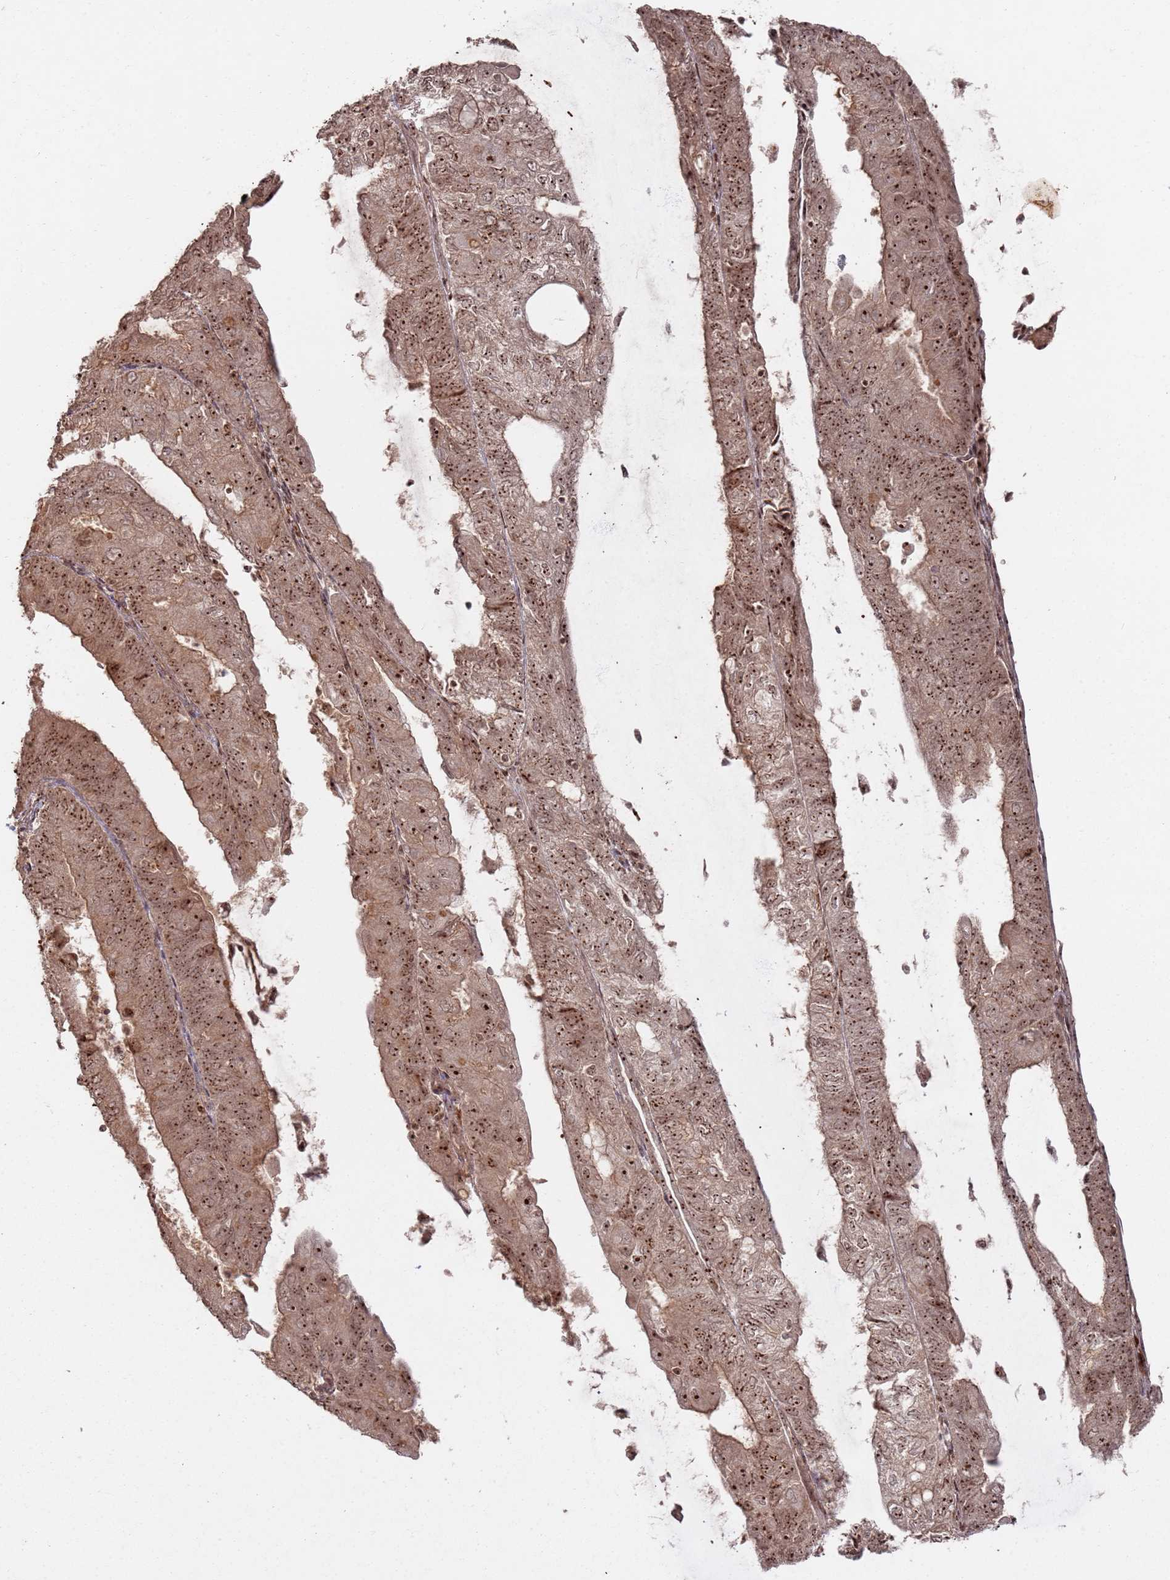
{"staining": {"intensity": "strong", "quantity": ">75%", "location": "cytoplasmic/membranous,nuclear"}, "tissue": "endometrial cancer", "cell_type": "Tumor cells", "image_type": "cancer", "snomed": [{"axis": "morphology", "description": "Adenocarcinoma, NOS"}, {"axis": "topography", "description": "Endometrium"}], "caption": "Protein expression analysis of human endometrial cancer (adenocarcinoma) reveals strong cytoplasmic/membranous and nuclear staining in about >75% of tumor cells.", "gene": "UTP11", "patient": {"sex": "female", "age": 81}}